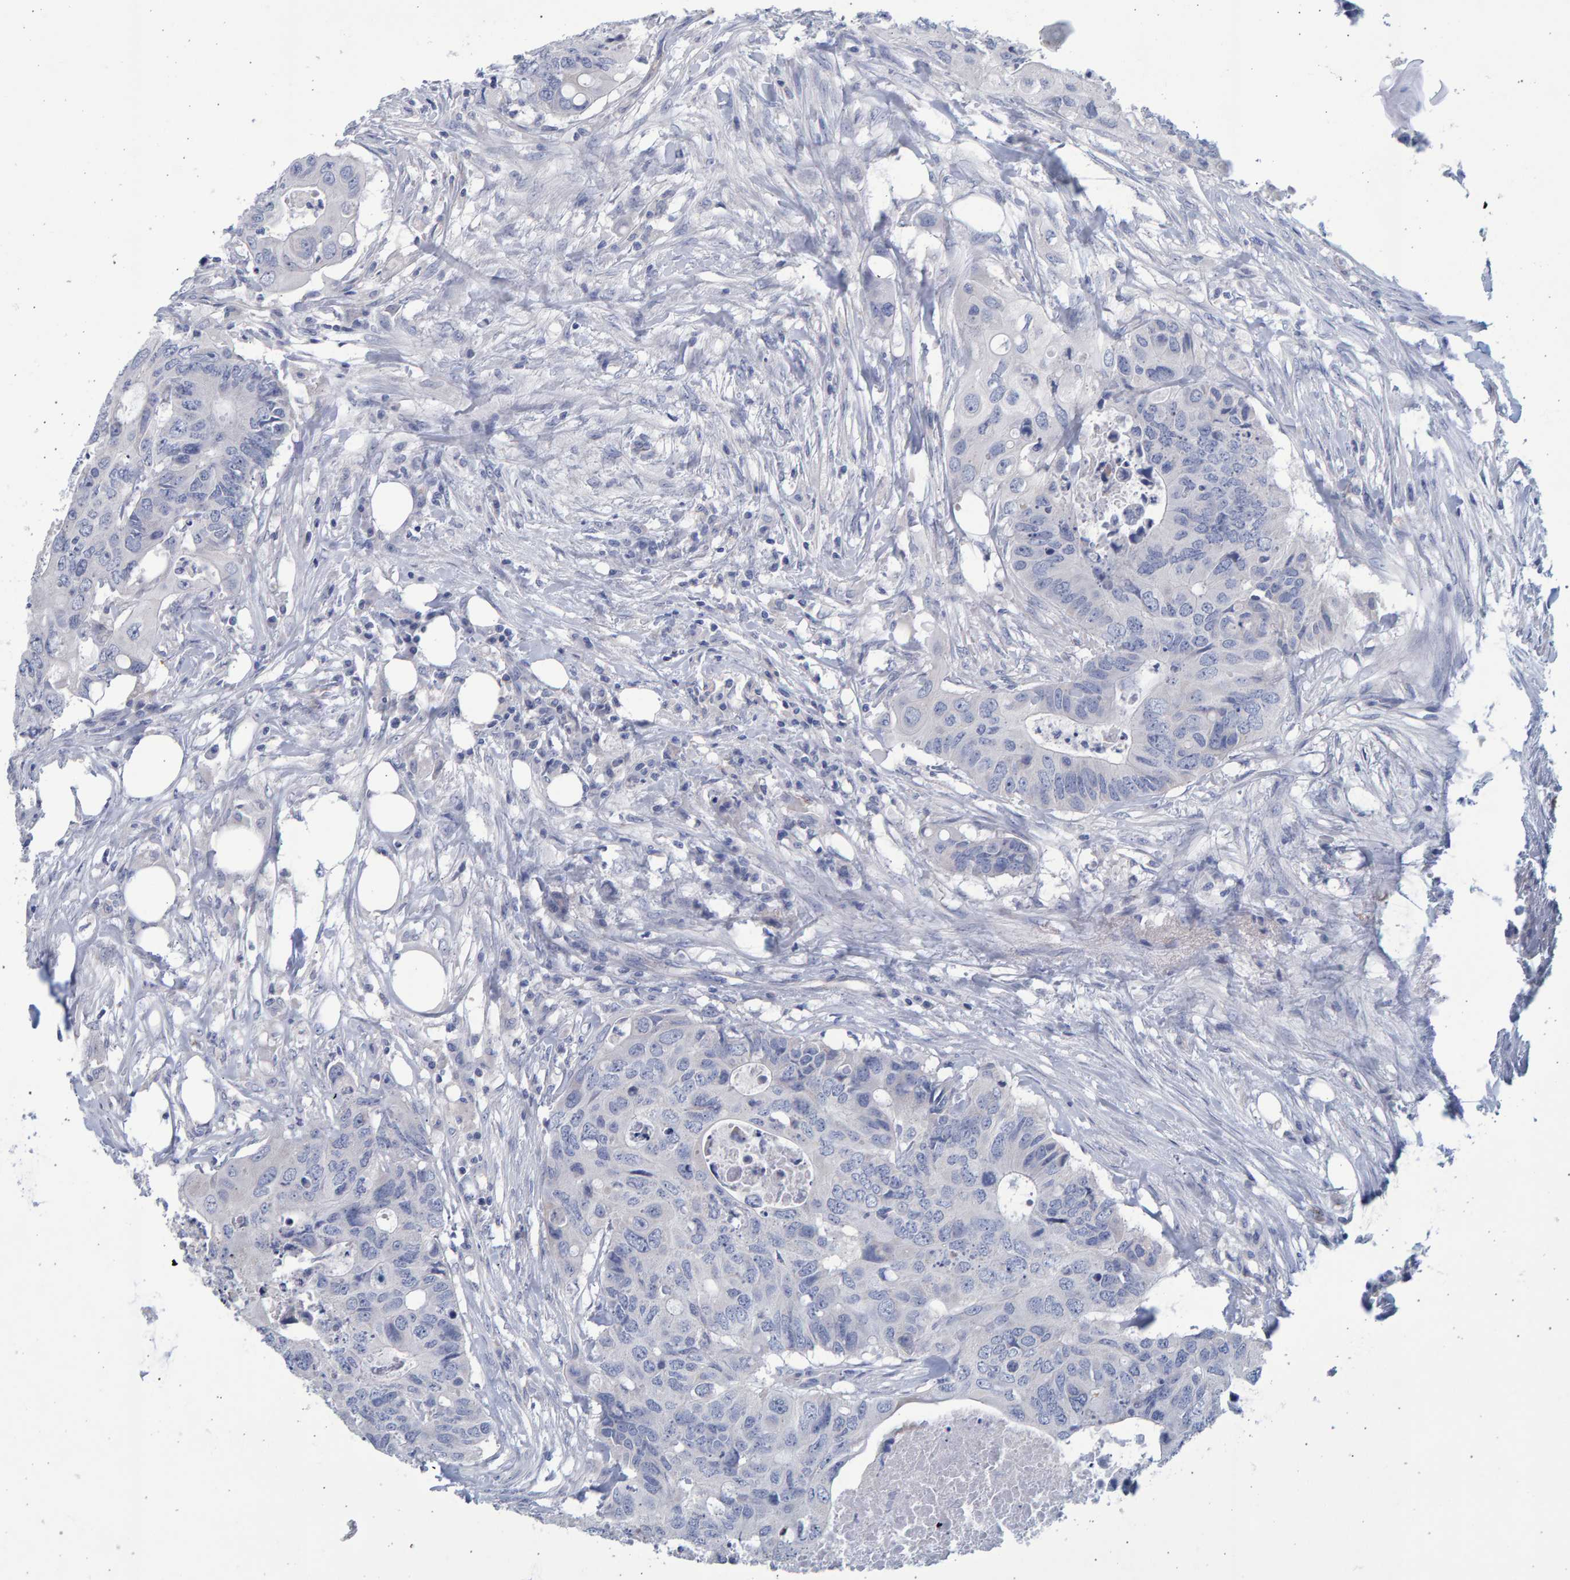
{"staining": {"intensity": "negative", "quantity": "none", "location": "none"}, "tissue": "colorectal cancer", "cell_type": "Tumor cells", "image_type": "cancer", "snomed": [{"axis": "morphology", "description": "Adenocarcinoma, NOS"}, {"axis": "topography", "description": "Colon"}], "caption": "High magnification brightfield microscopy of adenocarcinoma (colorectal) stained with DAB (3,3'-diaminobenzidine) (brown) and counterstained with hematoxylin (blue): tumor cells show no significant staining. (Brightfield microscopy of DAB IHC at high magnification).", "gene": "SLC34A3", "patient": {"sex": "male", "age": 71}}